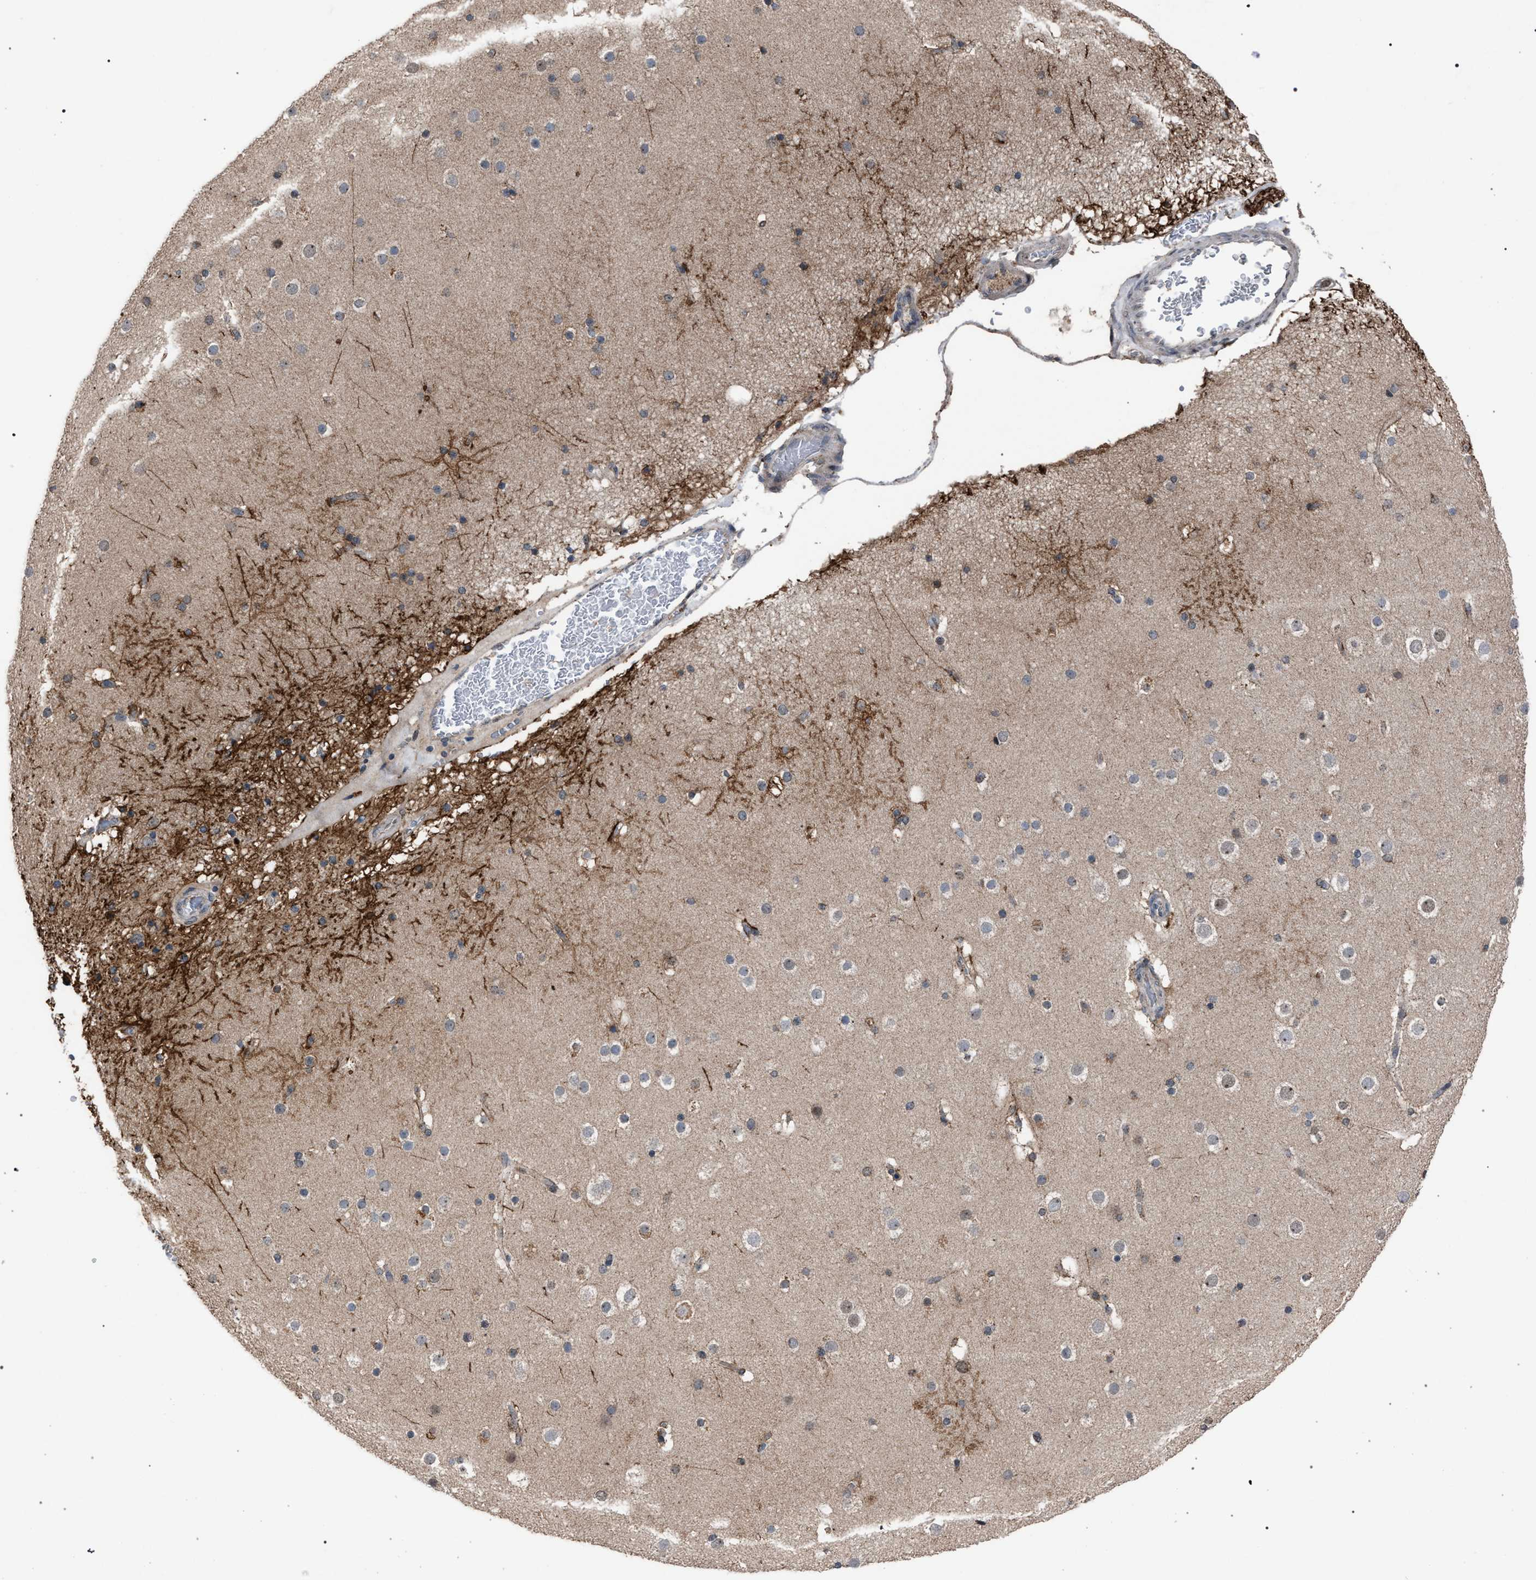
{"staining": {"intensity": "weak", "quantity": ">75%", "location": "cytoplasmic/membranous"}, "tissue": "cerebral cortex", "cell_type": "Endothelial cells", "image_type": "normal", "snomed": [{"axis": "morphology", "description": "Normal tissue, NOS"}, {"axis": "topography", "description": "Cerebral cortex"}], "caption": "The image demonstrates immunohistochemical staining of normal cerebral cortex. There is weak cytoplasmic/membranous expression is identified in approximately >75% of endothelial cells.", "gene": "HSD17B4", "patient": {"sex": "male", "age": 57}}